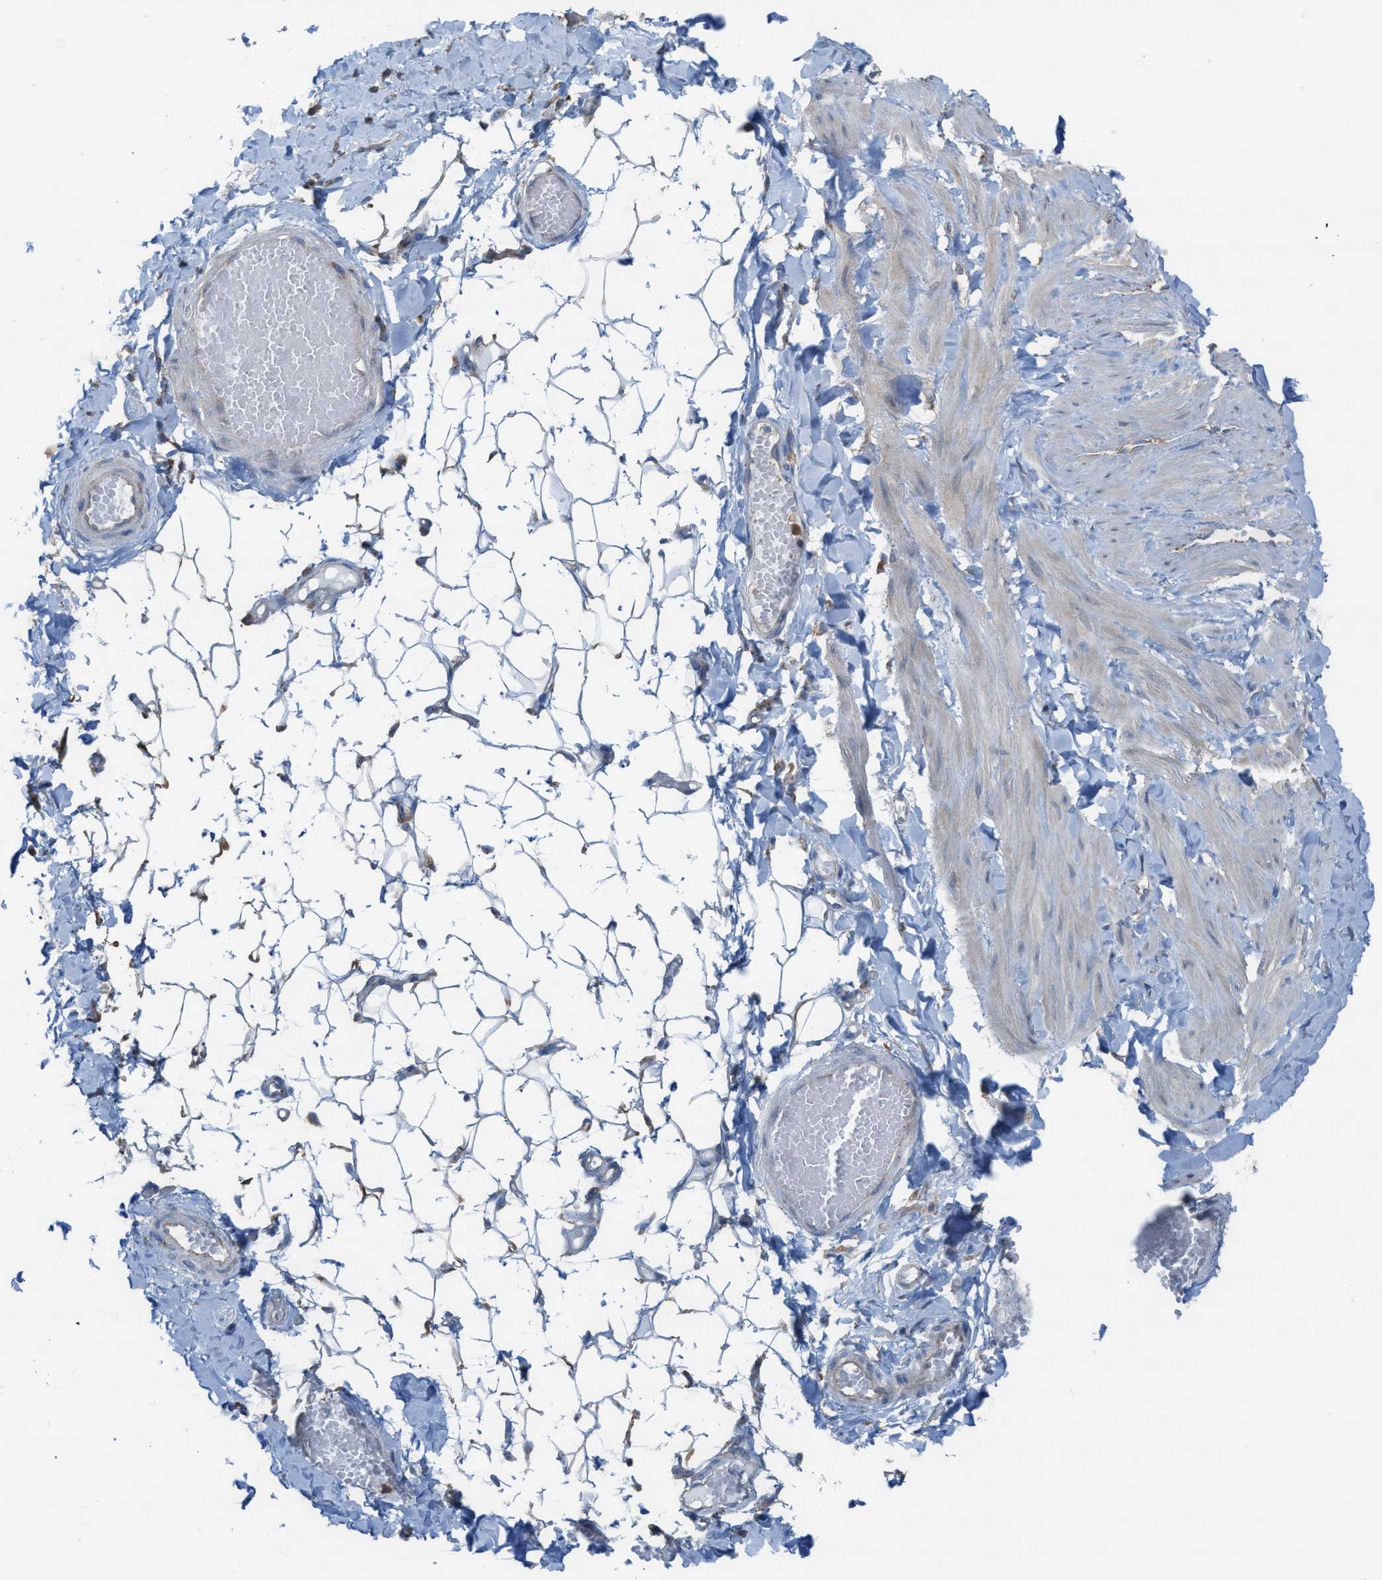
{"staining": {"intensity": "moderate", "quantity": "25%-75%", "location": "cytoplasmic/membranous"}, "tissue": "adipose tissue", "cell_type": "Adipocytes", "image_type": "normal", "snomed": [{"axis": "morphology", "description": "Normal tissue, NOS"}, {"axis": "topography", "description": "Adipose tissue"}, {"axis": "topography", "description": "Vascular tissue"}, {"axis": "topography", "description": "Peripheral nerve tissue"}], "caption": "High-power microscopy captured an IHC micrograph of unremarkable adipose tissue, revealing moderate cytoplasmic/membranous positivity in about 25%-75% of adipocytes. (DAB (3,3'-diaminobenzidine) IHC with brightfield microscopy, high magnification).", "gene": "PLAA", "patient": {"sex": "male", "age": 25}}